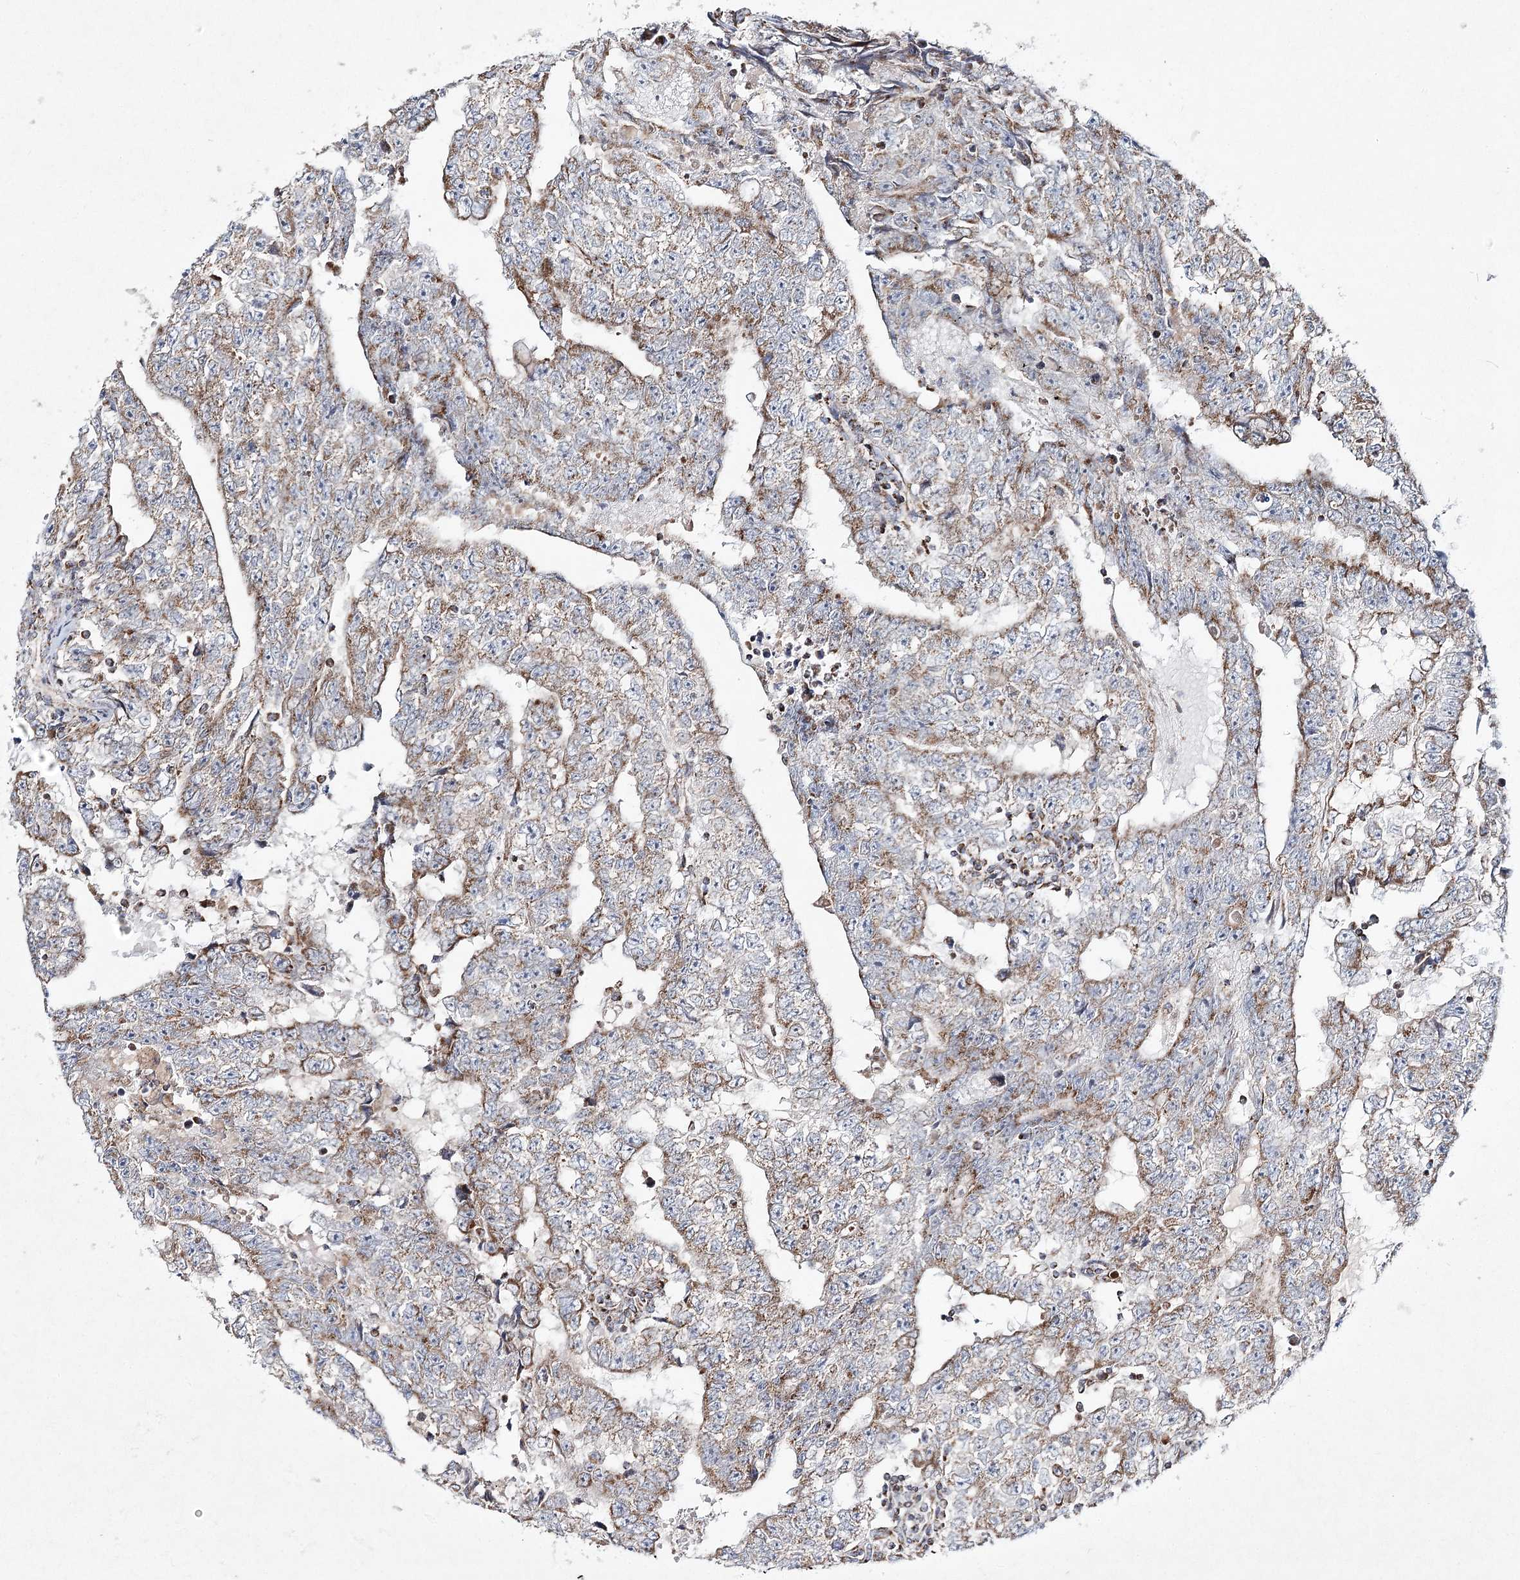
{"staining": {"intensity": "moderate", "quantity": ">75%", "location": "cytoplasmic/membranous"}, "tissue": "testis cancer", "cell_type": "Tumor cells", "image_type": "cancer", "snomed": [{"axis": "morphology", "description": "Carcinoma, Embryonal, NOS"}, {"axis": "topography", "description": "Testis"}], "caption": "Moderate cytoplasmic/membranous positivity is seen in about >75% of tumor cells in testis cancer. The staining was performed using DAB, with brown indicating positive protein expression. Nuclei are stained blue with hematoxylin.", "gene": "DNA2", "patient": {"sex": "male", "age": 25}}